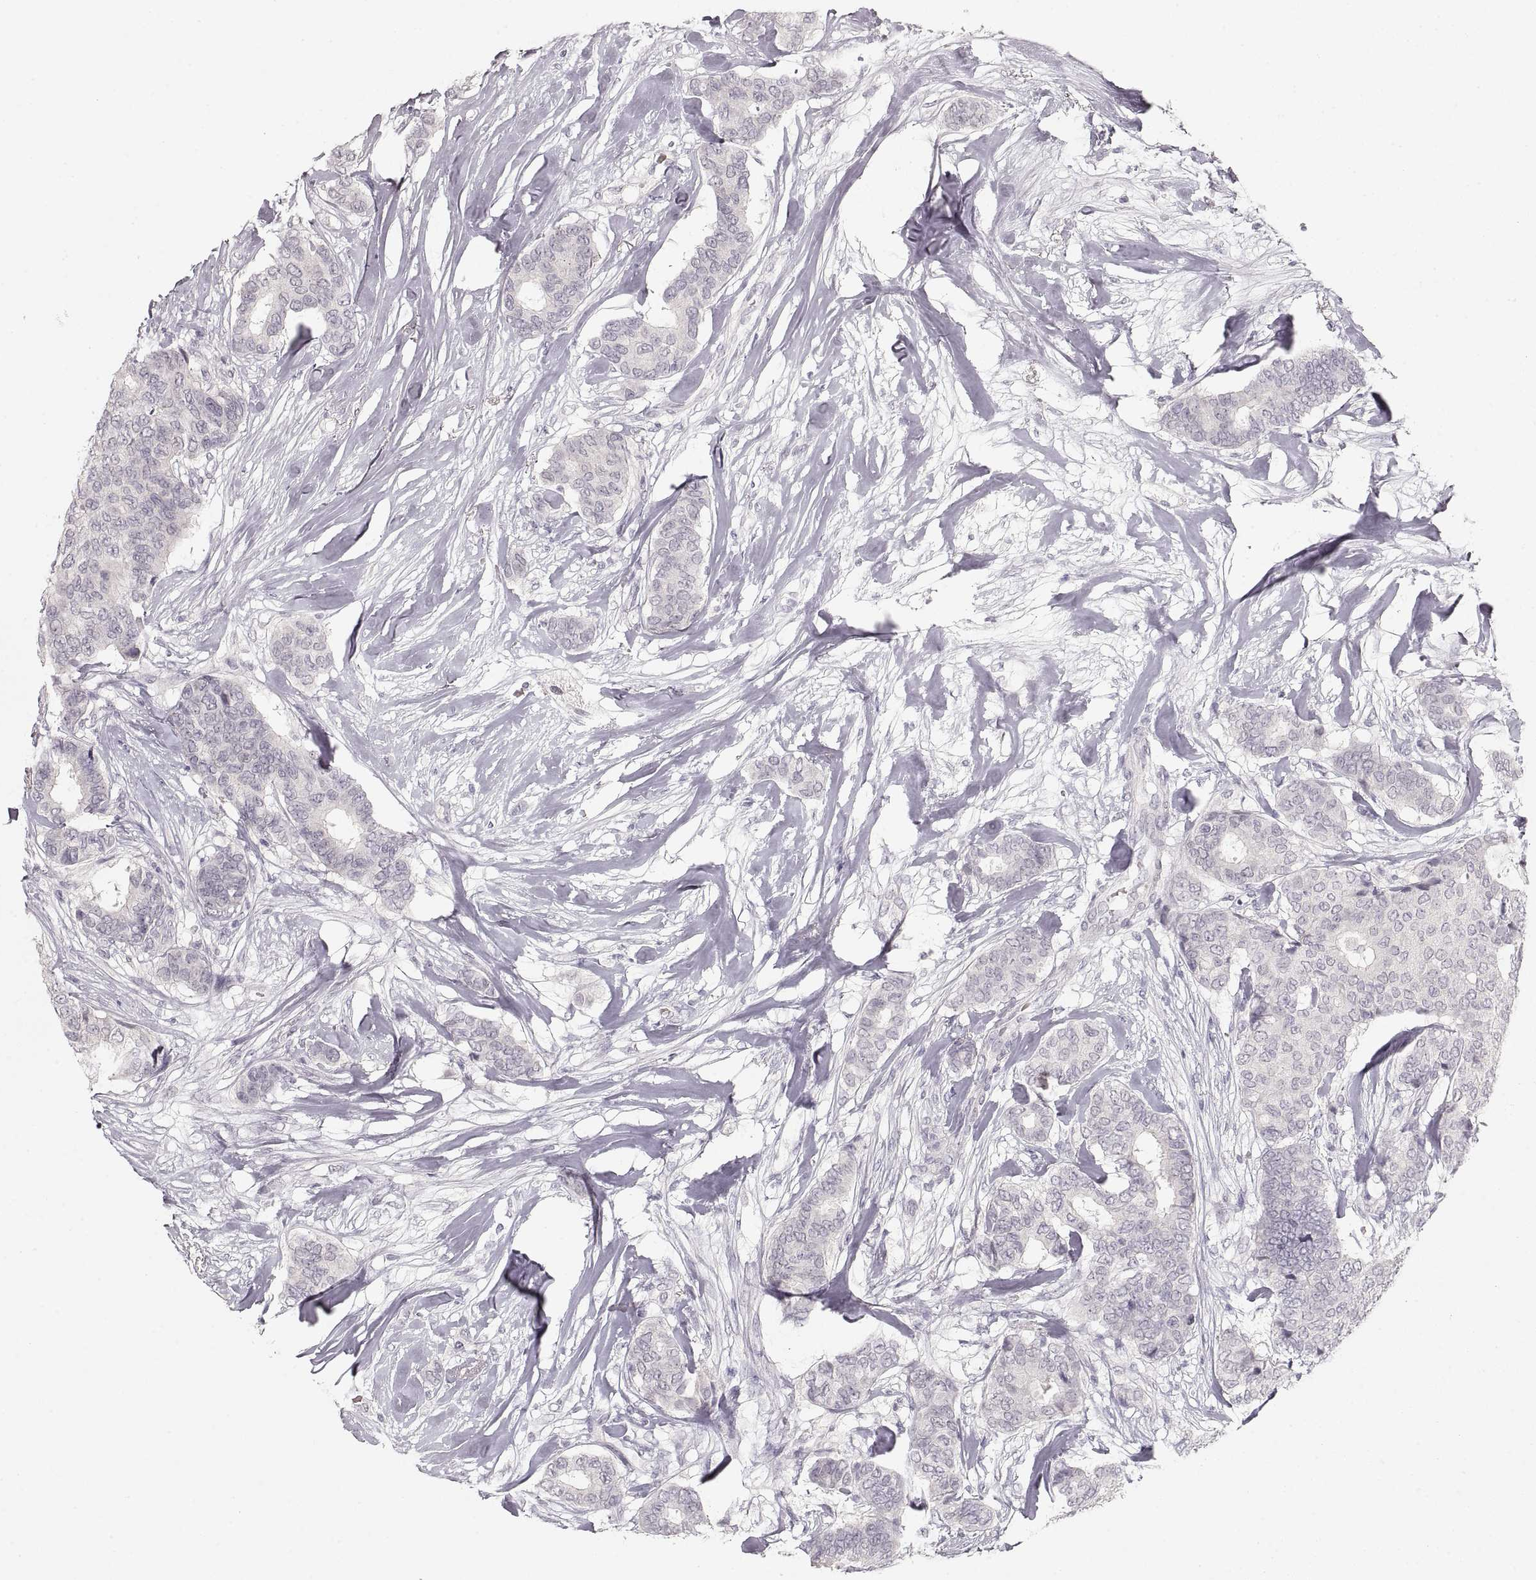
{"staining": {"intensity": "negative", "quantity": "none", "location": "none"}, "tissue": "breast cancer", "cell_type": "Tumor cells", "image_type": "cancer", "snomed": [{"axis": "morphology", "description": "Duct carcinoma"}, {"axis": "topography", "description": "Breast"}], "caption": "High power microscopy image of an immunohistochemistry micrograph of breast cancer, revealing no significant expression in tumor cells.", "gene": "PCSK2", "patient": {"sex": "female", "age": 75}}